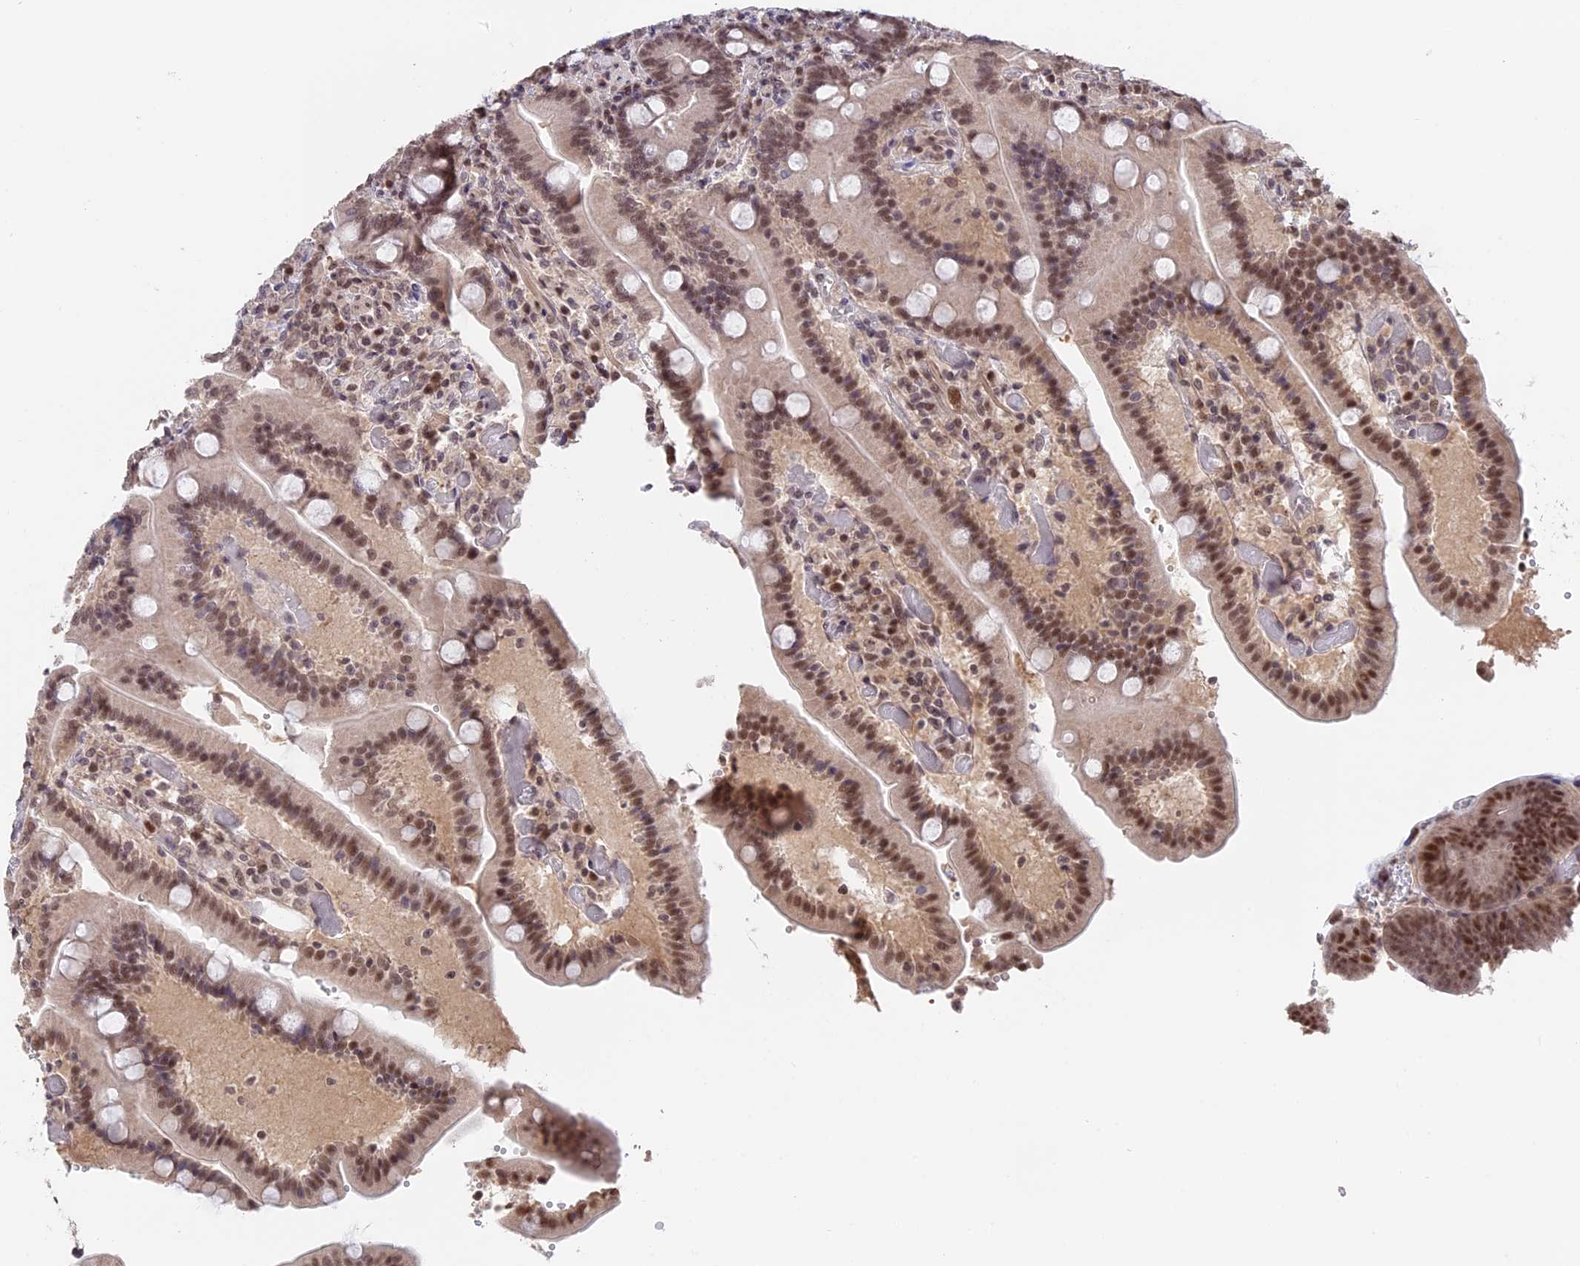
{"staining": {"intensity": "moderate", "quantity": ">75%", "location": "nuclear"}, "tissue": "duodenum", "cell_type": "Glandular cells", "image_type": "normal", "snomed": [{"axis": "morphology", "description": "Normal tissue, NOS"}, {"axis": "topography", "description": "Duodenum"}], "caption": "IHC of normal duodenum exhibits medium levels of moderate nuclear expression in about >75% of glandular cells.", "gene": "RFC5", "patient": {"sex": "female", "age": 62}}